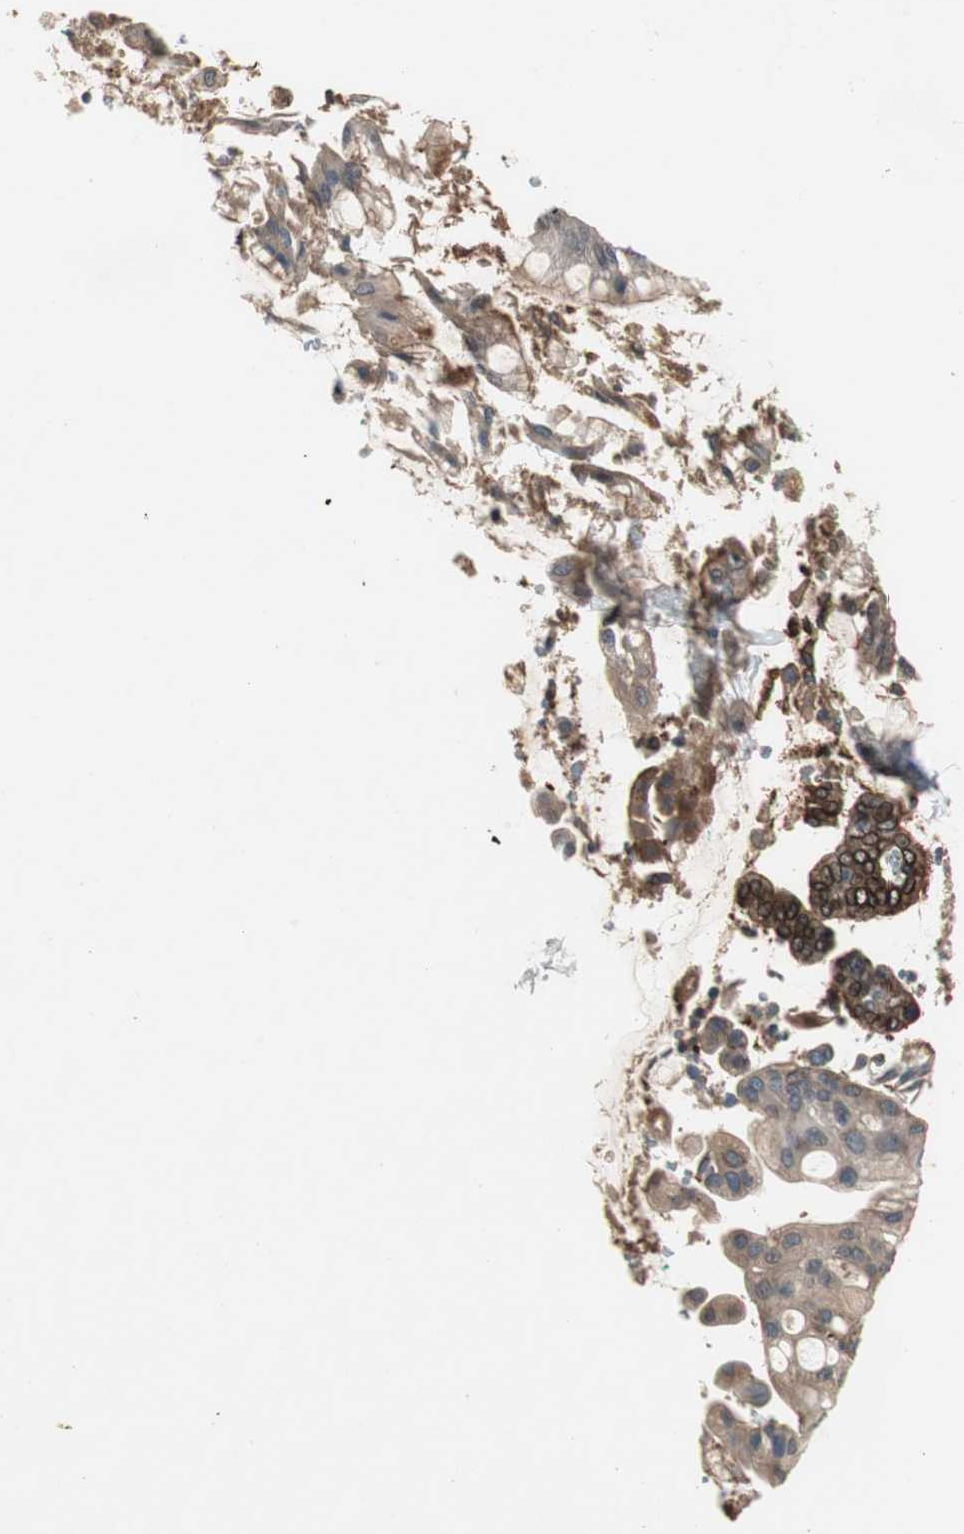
{"staining": {"intensity": "weak", "quantity": ">75%", "location": "cytoplasmic/membranous"}, "tissue": "pancreatic cancer", "cell_type": "Tumor cells", "image_type": "cancer", "snomed": [{"axis": "morphology", "description": "Adenocarcinoma, NOS"}, {"axis": "morphology", "description": "Adenocarcinoma, metastatic, NOS"}, {"axis": "topography", "description": "Lymph node"}, {"axis": "topography", "description": "Pancreas"}, {"axis": "topography", "description": "Duodenum"}], "caption": "A photomicrograph showing weak cytoplasmic/membranous positivity in approximately >75% of tumor cells in adenocarcinoma (pancreatic), as visualized by brown immunohistochemical staining.", "gene": "PTPRN2", "patient": {"sex": "female", "age": 64}}